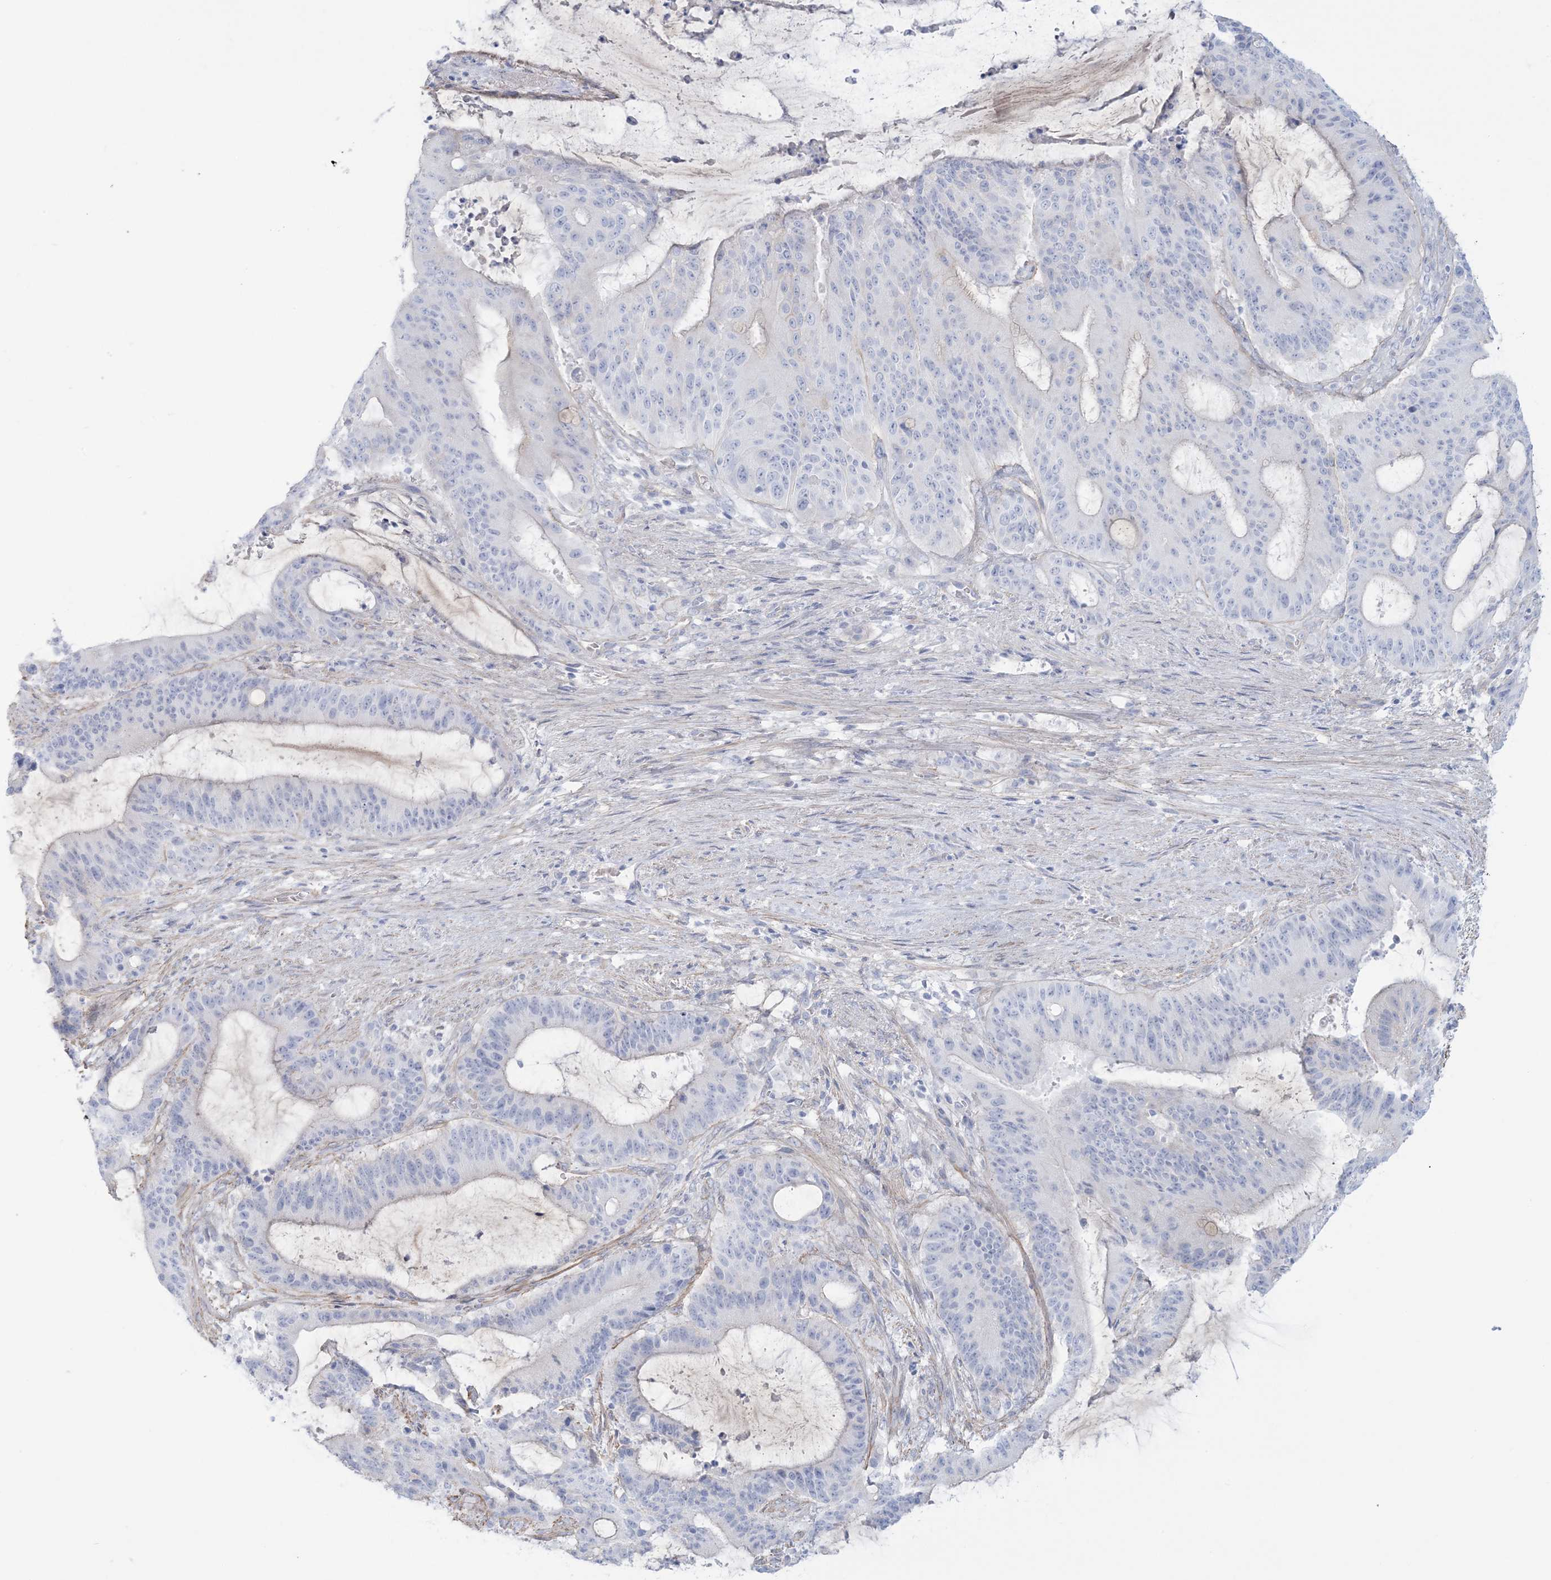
{"staining": {"intensity": "negative", "quantity": "none", "location": "none"}, "tissue": "liver cancer", "cell_type": "Tumor cells", "image_type": "cancer", "snomed": [{"axis": "morphology", "description": "Normal tissue, NOS"}, {"axis": "morphology", "description": "Cholangiocarcinoma"}, {"axis": "topography", "description": "Liver"}, {"axis": "topography", "description": "Peripheral nerve tissue"}], "caption": "Human liver cholangiocarcinoma stained for a protein using IHC exhibits no expression in tumor cells.", "gene": "AGXT", "patient": {"sex": "female", "age": 73}}